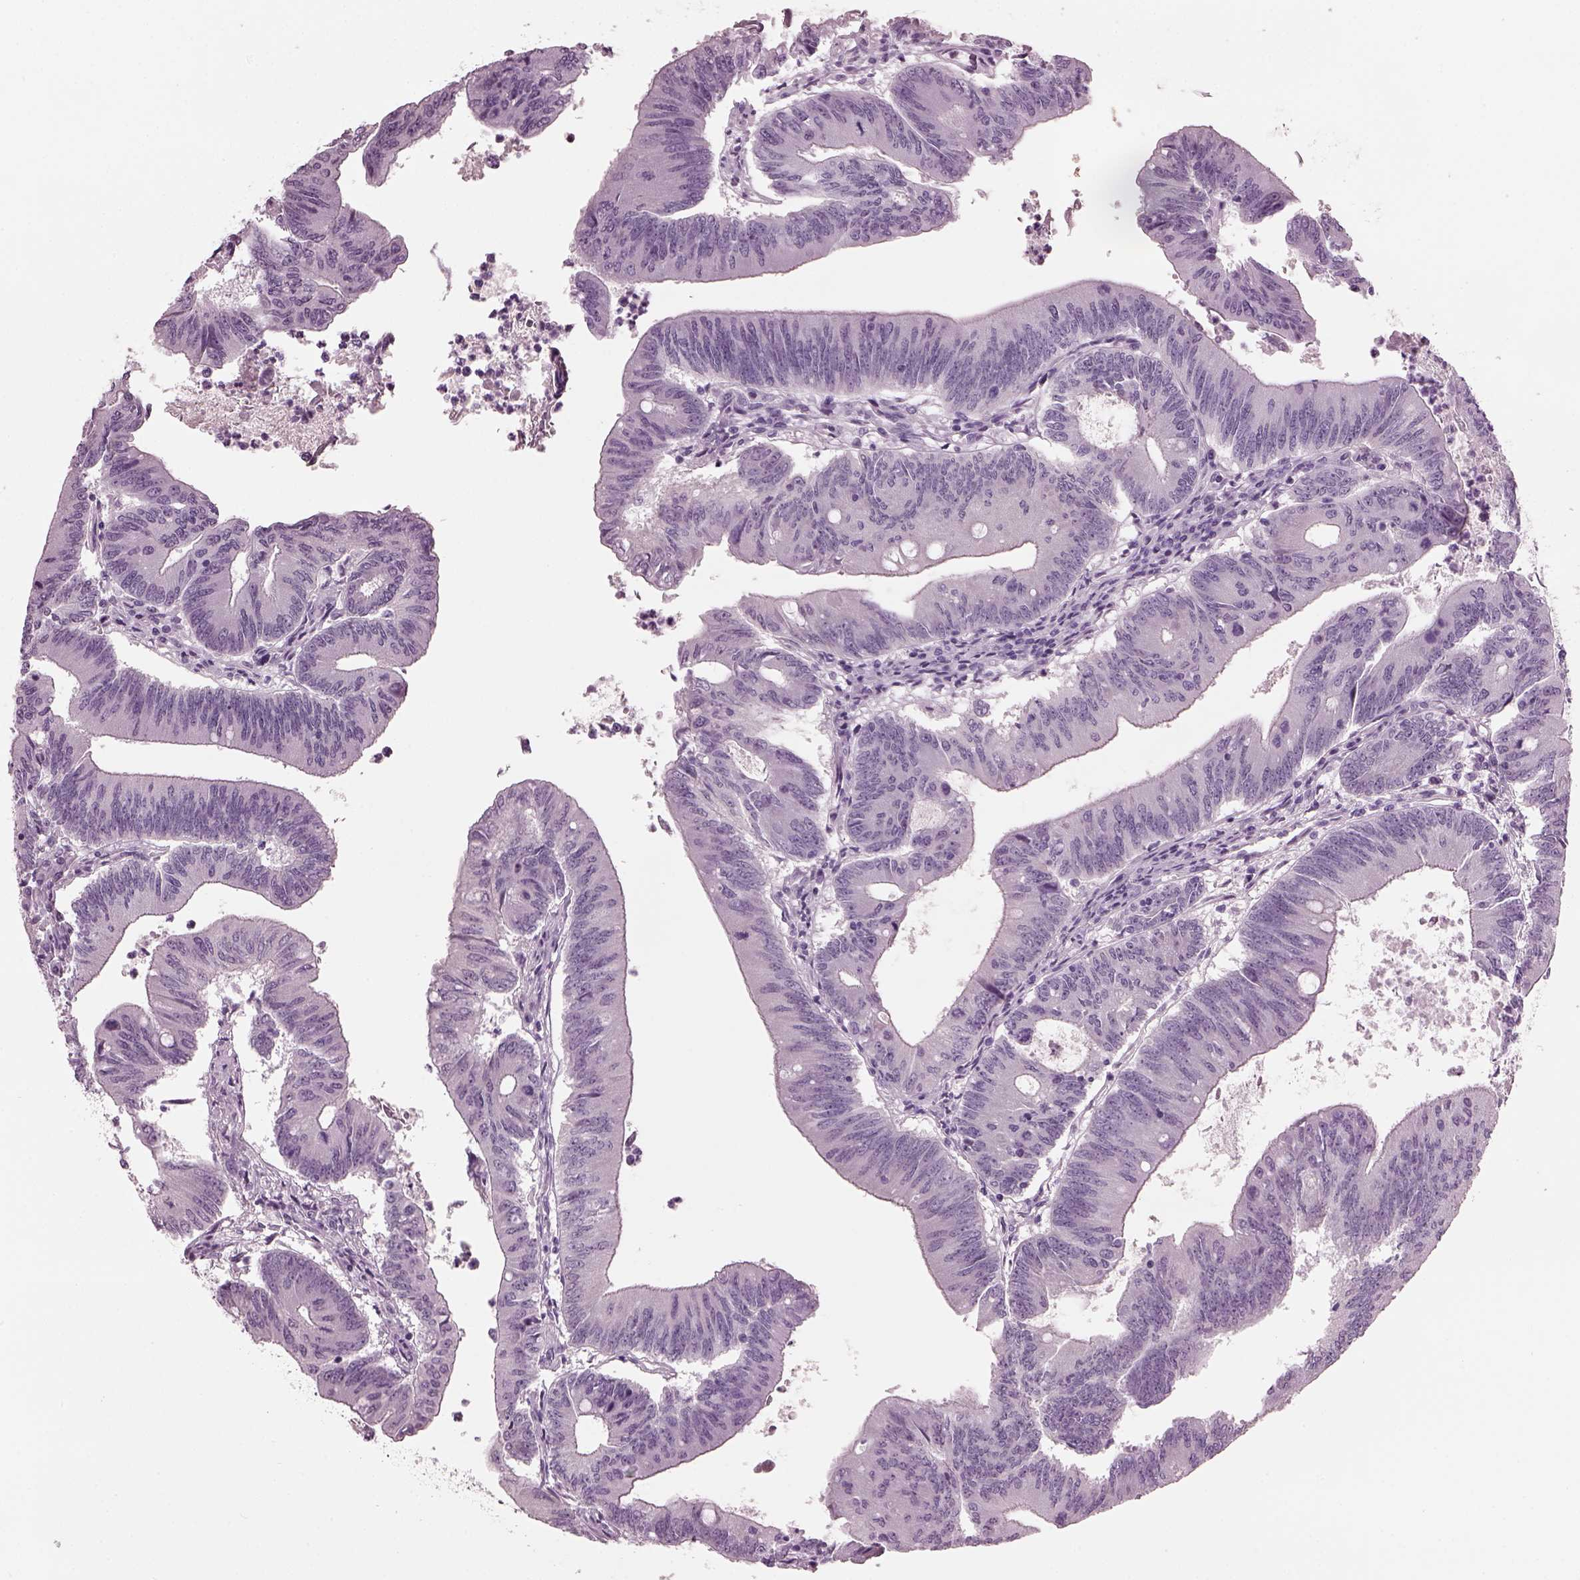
{"staining": {"intensity": "negative", "quantity": "none", "location": "none"}, "tissue": "colorectal cancer", "cell_type": "Tumor cells", "image_type": "cancer", "snomed": [{"axis": "morphology", "description": "Adenocarcinoma, NOS"}, {"axis": "topography", "description": "Colon"}], "caption": "A high-resolution micrograph shows immunohistochemistry (IHC) staining of colorectal cancer (adenocarcinoma), which reveals no significant positivity in tumor cells.", "gene": "PDC", "patient": {"sex": "female", "age": 70}}